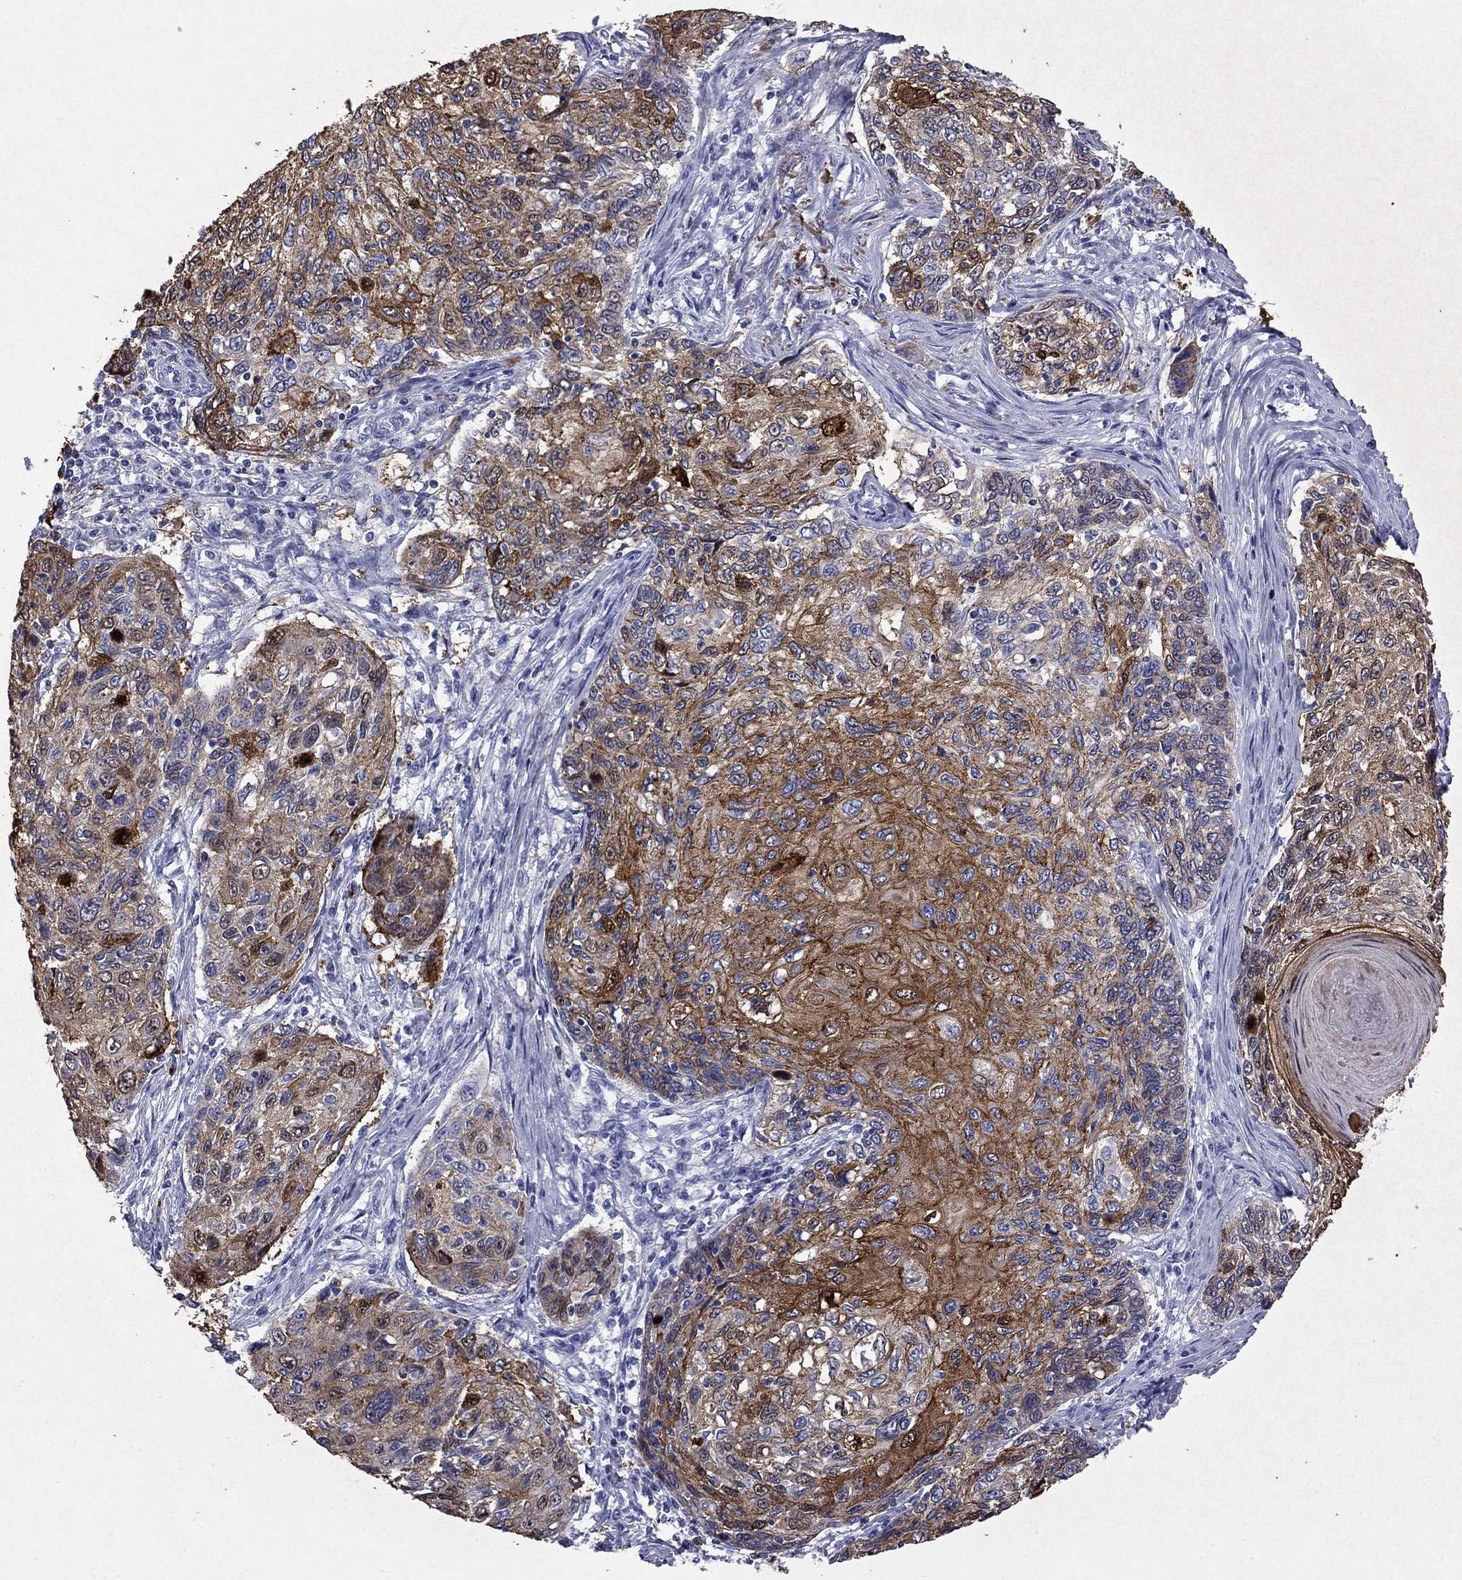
{"staining": {"intensity": "strong", "quantity": ">75%", "location": "cytoplasmic/membranous"}, "tissue": "skin cancer", "cell_type": "Tumor cells", "image_type": "cancer", "snomed": [{"axis": "morphology", "description": "Squamous cell carcinoma, NOS"}, {"axis": "topography", "description": "Skin"}], "caption": "DAB immunohistochemical staining of squamous cell carcinoma (skin) reveals strong cytoplasmic/membranous protein expression in approximately >75% of tumor cells. (DAB (3,3'-diaminobenzidine) = brown stain, brightfield microscopy at high magnification).", "gene": "TRIM29", "patient": {"sex": "male", "age": 92}}